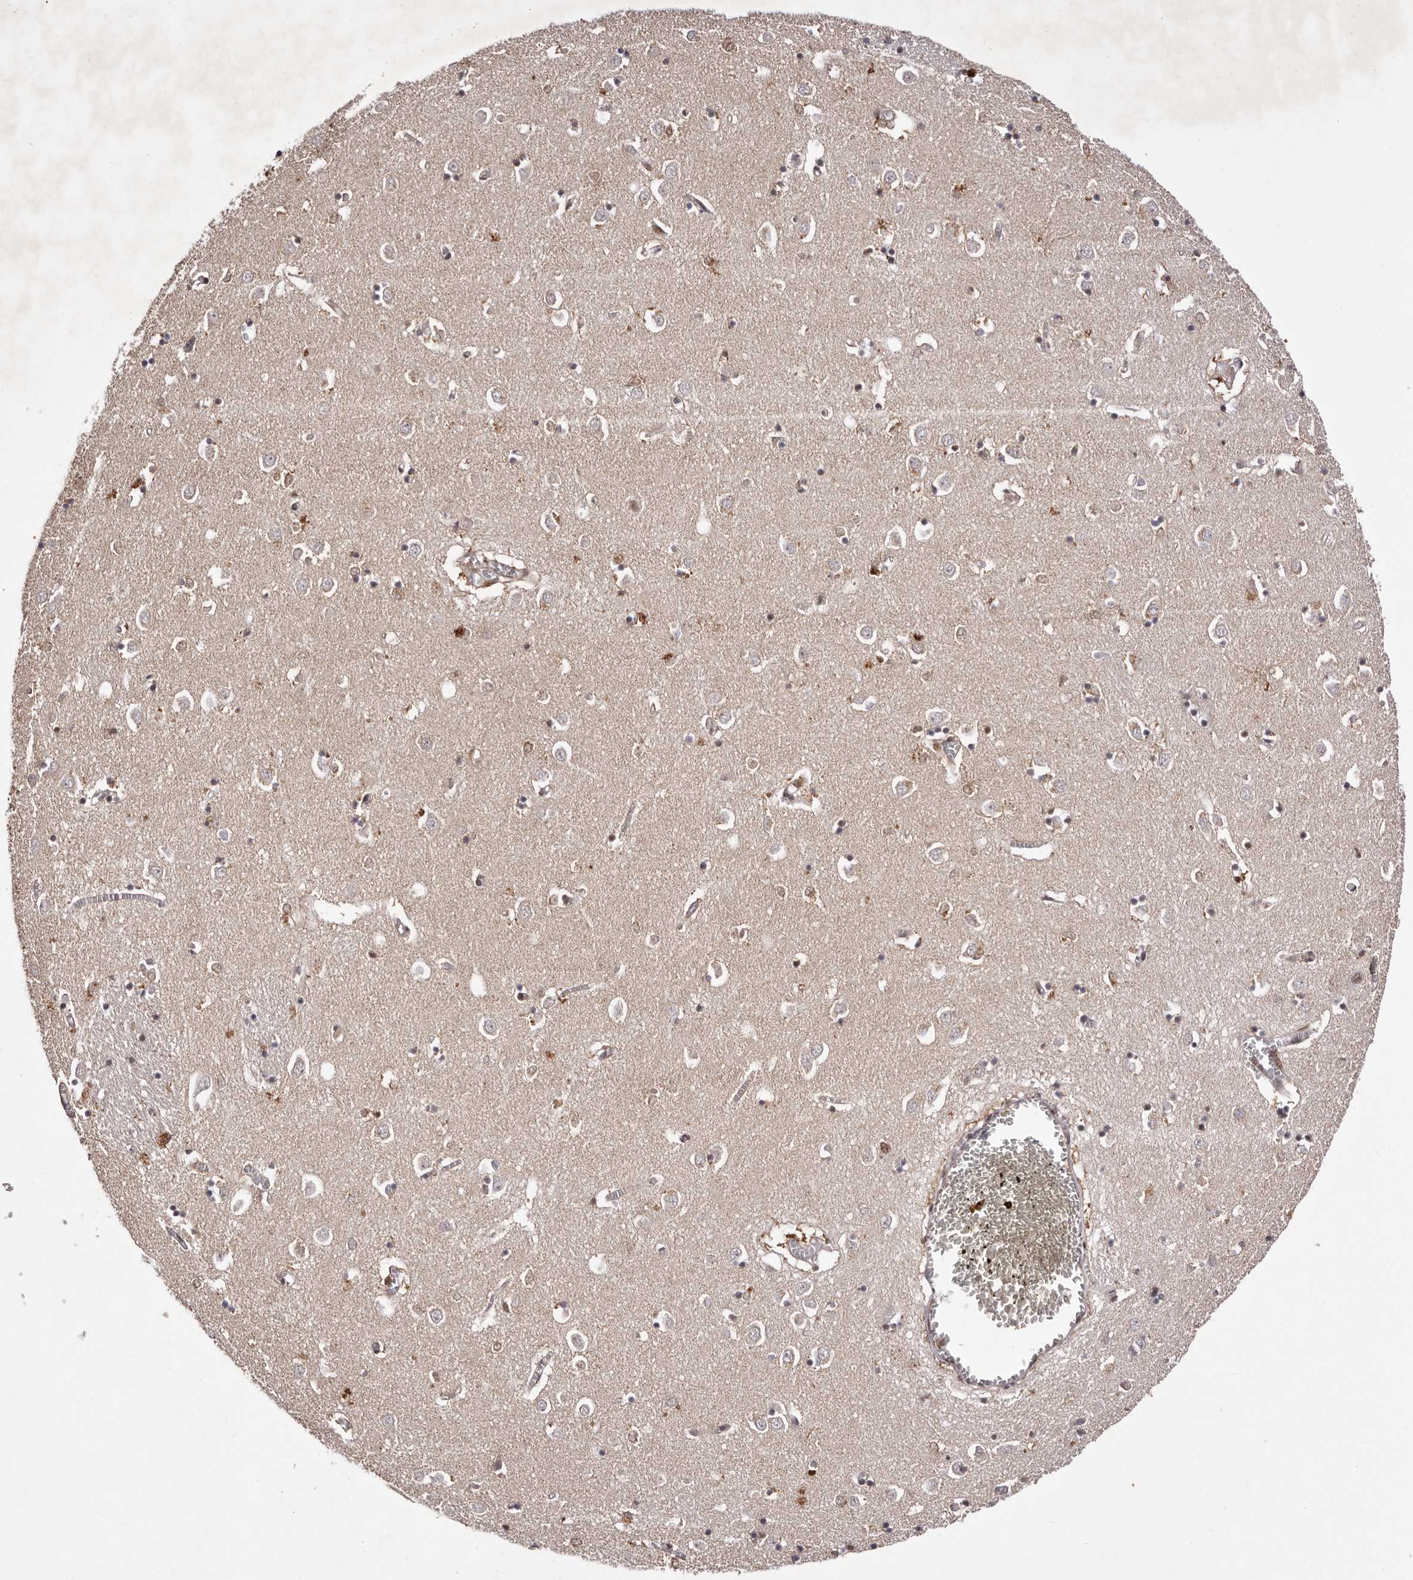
{"staining": {"intensity": "moderate", "quantity": "<25%", "location": "nuclear"}, "tissue": "caudate", "cell_type": "Glial cells", "image_type": "normal", "snomed": [{"axis": "morphology", "description": "Normal tissue, NOS"}, {"axis": "topography", "description": "Lateral ventricle wall"}], "caption": "Immunohistochemical staining of benign caudate demonstrates <25% levels of moderate nuclear protein expression in approximately <25% of glial cells.", "gene": "FBXO5", "patient": {"sex": "male", "age": 70}}